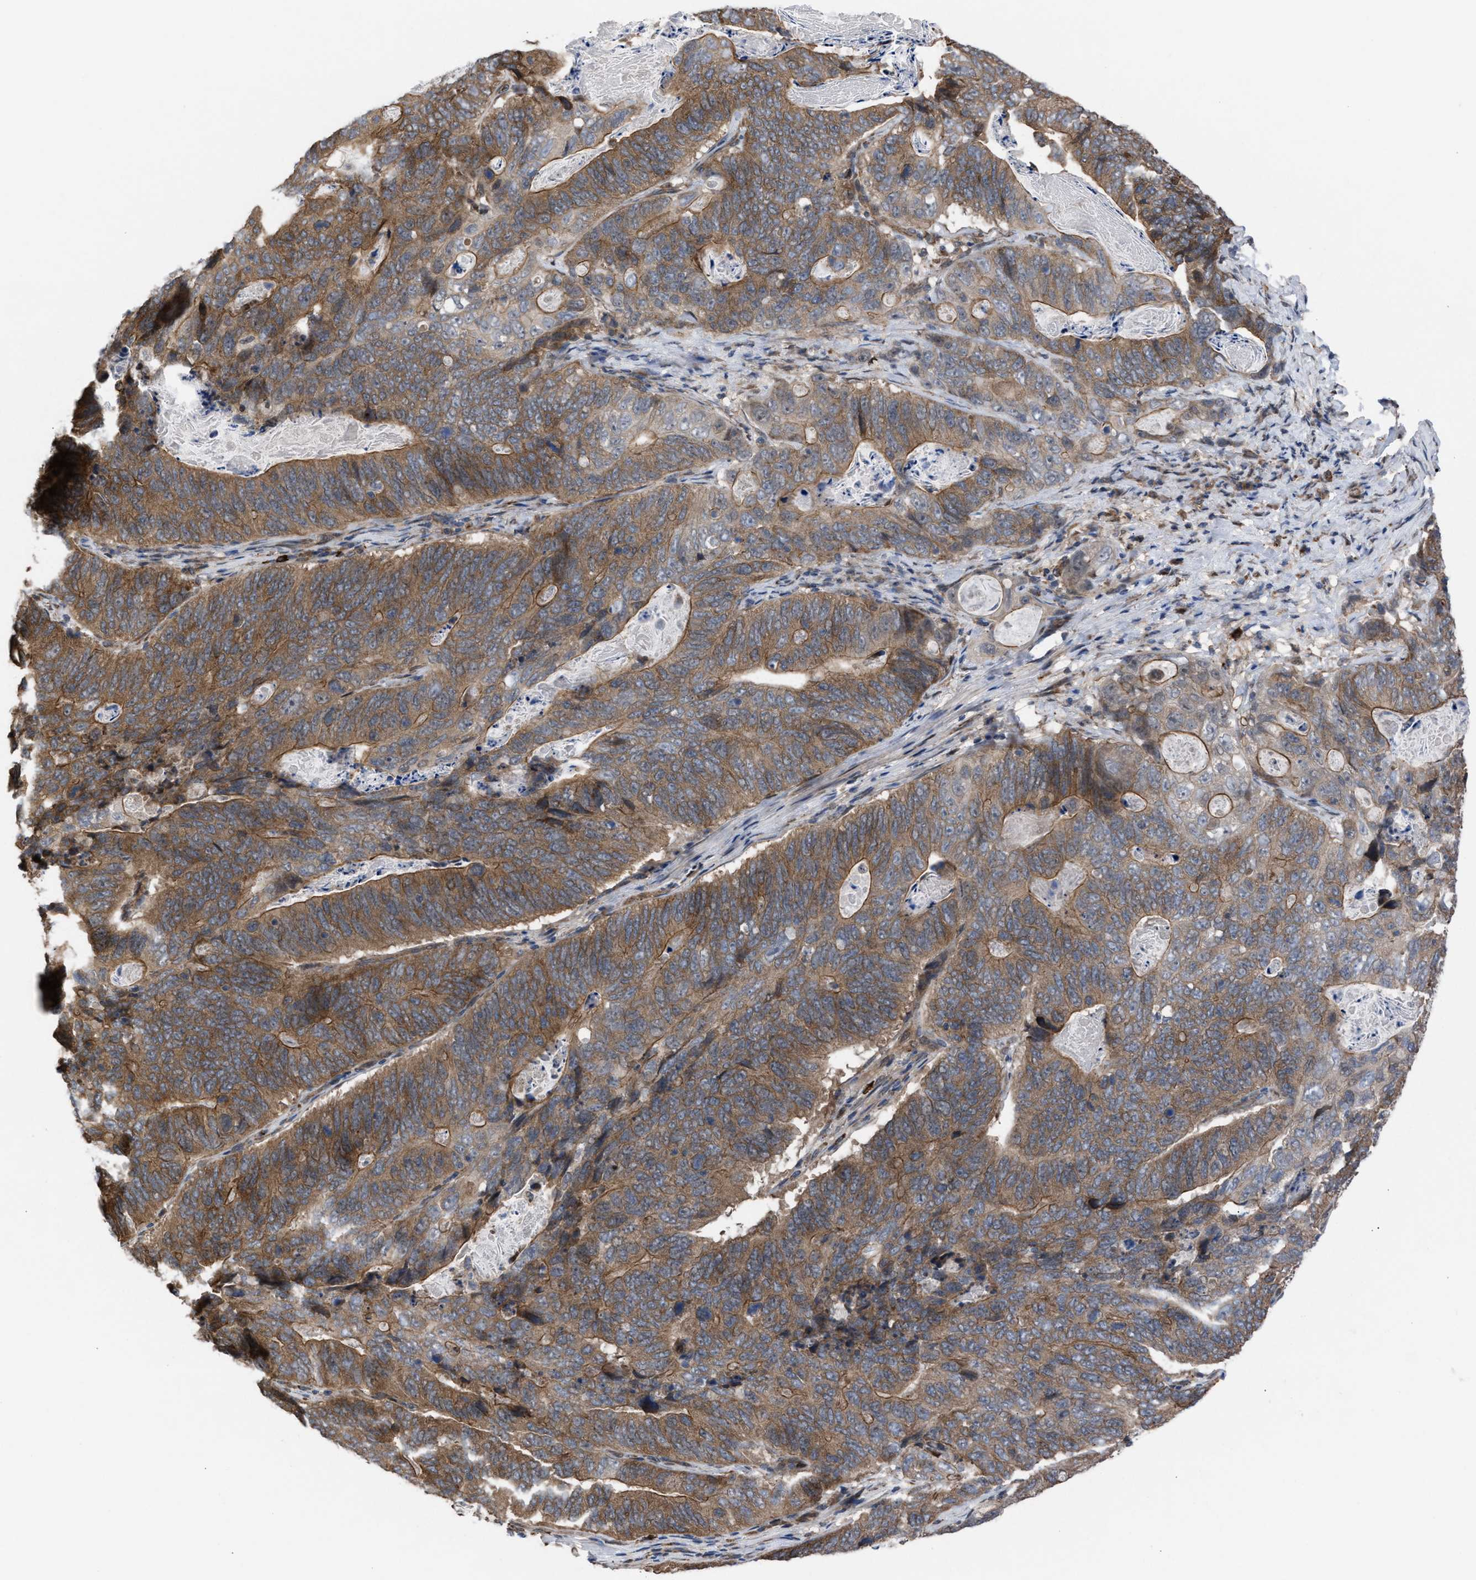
{"staining": {"intensity": "moderate", "quantity": ">75%", "location": "cytoplasmic/membranous"}, "tissue": "stomach cancer", "cell_type": "Tumor cells", "image_type": "cancer", "snomed": [{"axis": "morphology", "description": "Normal tissue, NOS"}, {"axis": "morphology", "description": "Adenocarcinoma, NOS"}, {"axis": "topography", "description": "Stomach"}], "caption": "DAB immunohistochemical staining of human stomach adenocarcinoma reveals moderate cytoplasmic/membranous protein staining in about >75% of tumor cells. (DAB (3,3'-diaminobenzidine) IHC with brightfield microscopy, high magnification).", "gene": "TP53BP2", "patient": {"sex": "female", "age": 89}}